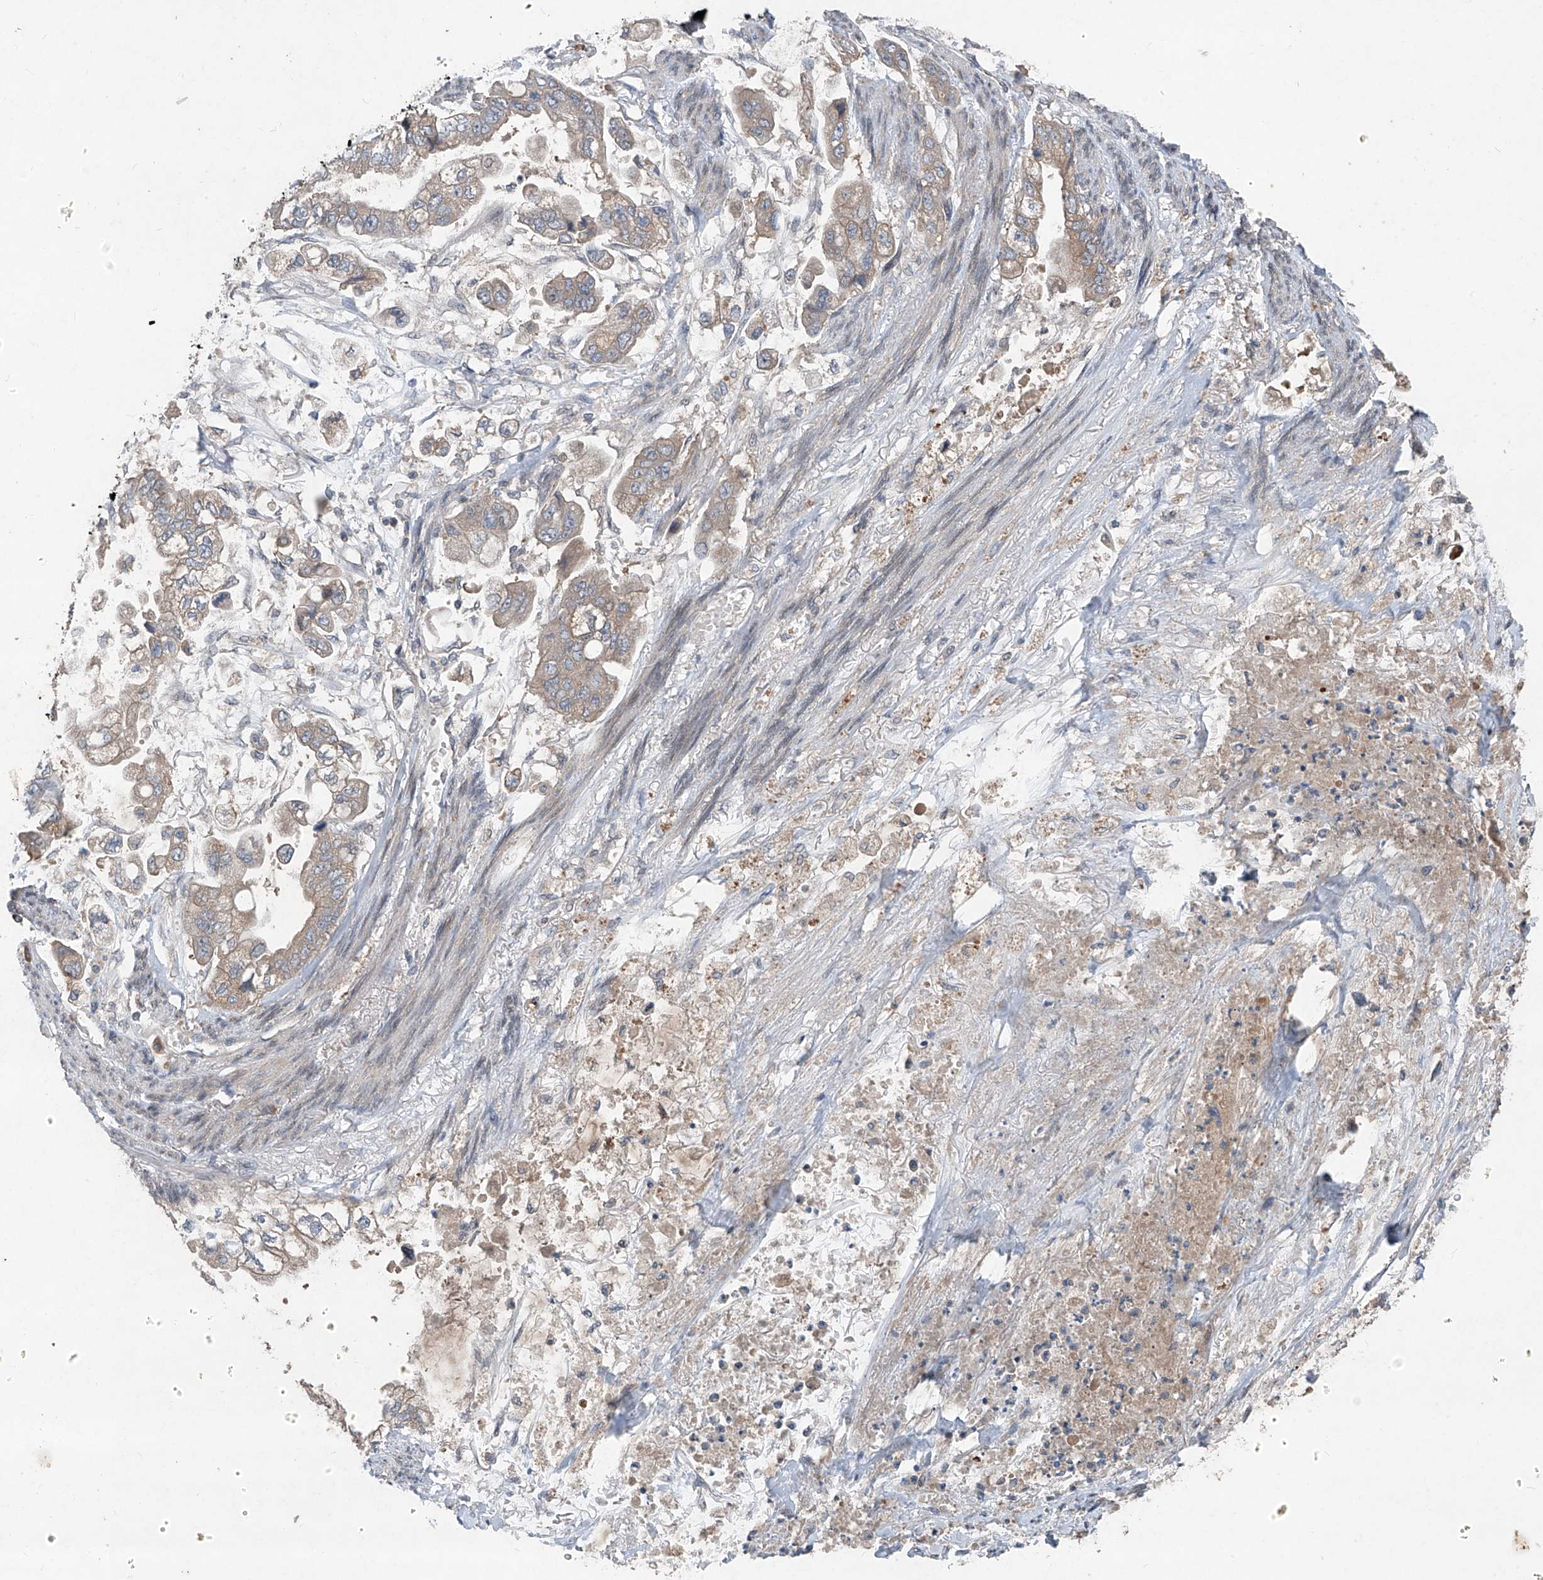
{"staining": {"intensity": "weak", "quantity": ">75%", "location": "cytoplasmic/membranous"}, "tissue": "stomach cancer", "cell_type": "Tumor cells", "image_type": "cancer", "snomed": [{"axis": "morphology", "description": "Adenocarcinoma, NOS"}, {"axis": "topography", "description": "Stomach"}], "caption": "A high-resolution histopathology image shows immunohistochemistry (IHC) staining of adenocarcinoma (stomach), which demonstrates weak cytoplasmic/membranous expression in approximately >75% of tumor cells.", "gene": "FOXRED2", "patient": {"sex": "male", "age": 62}}